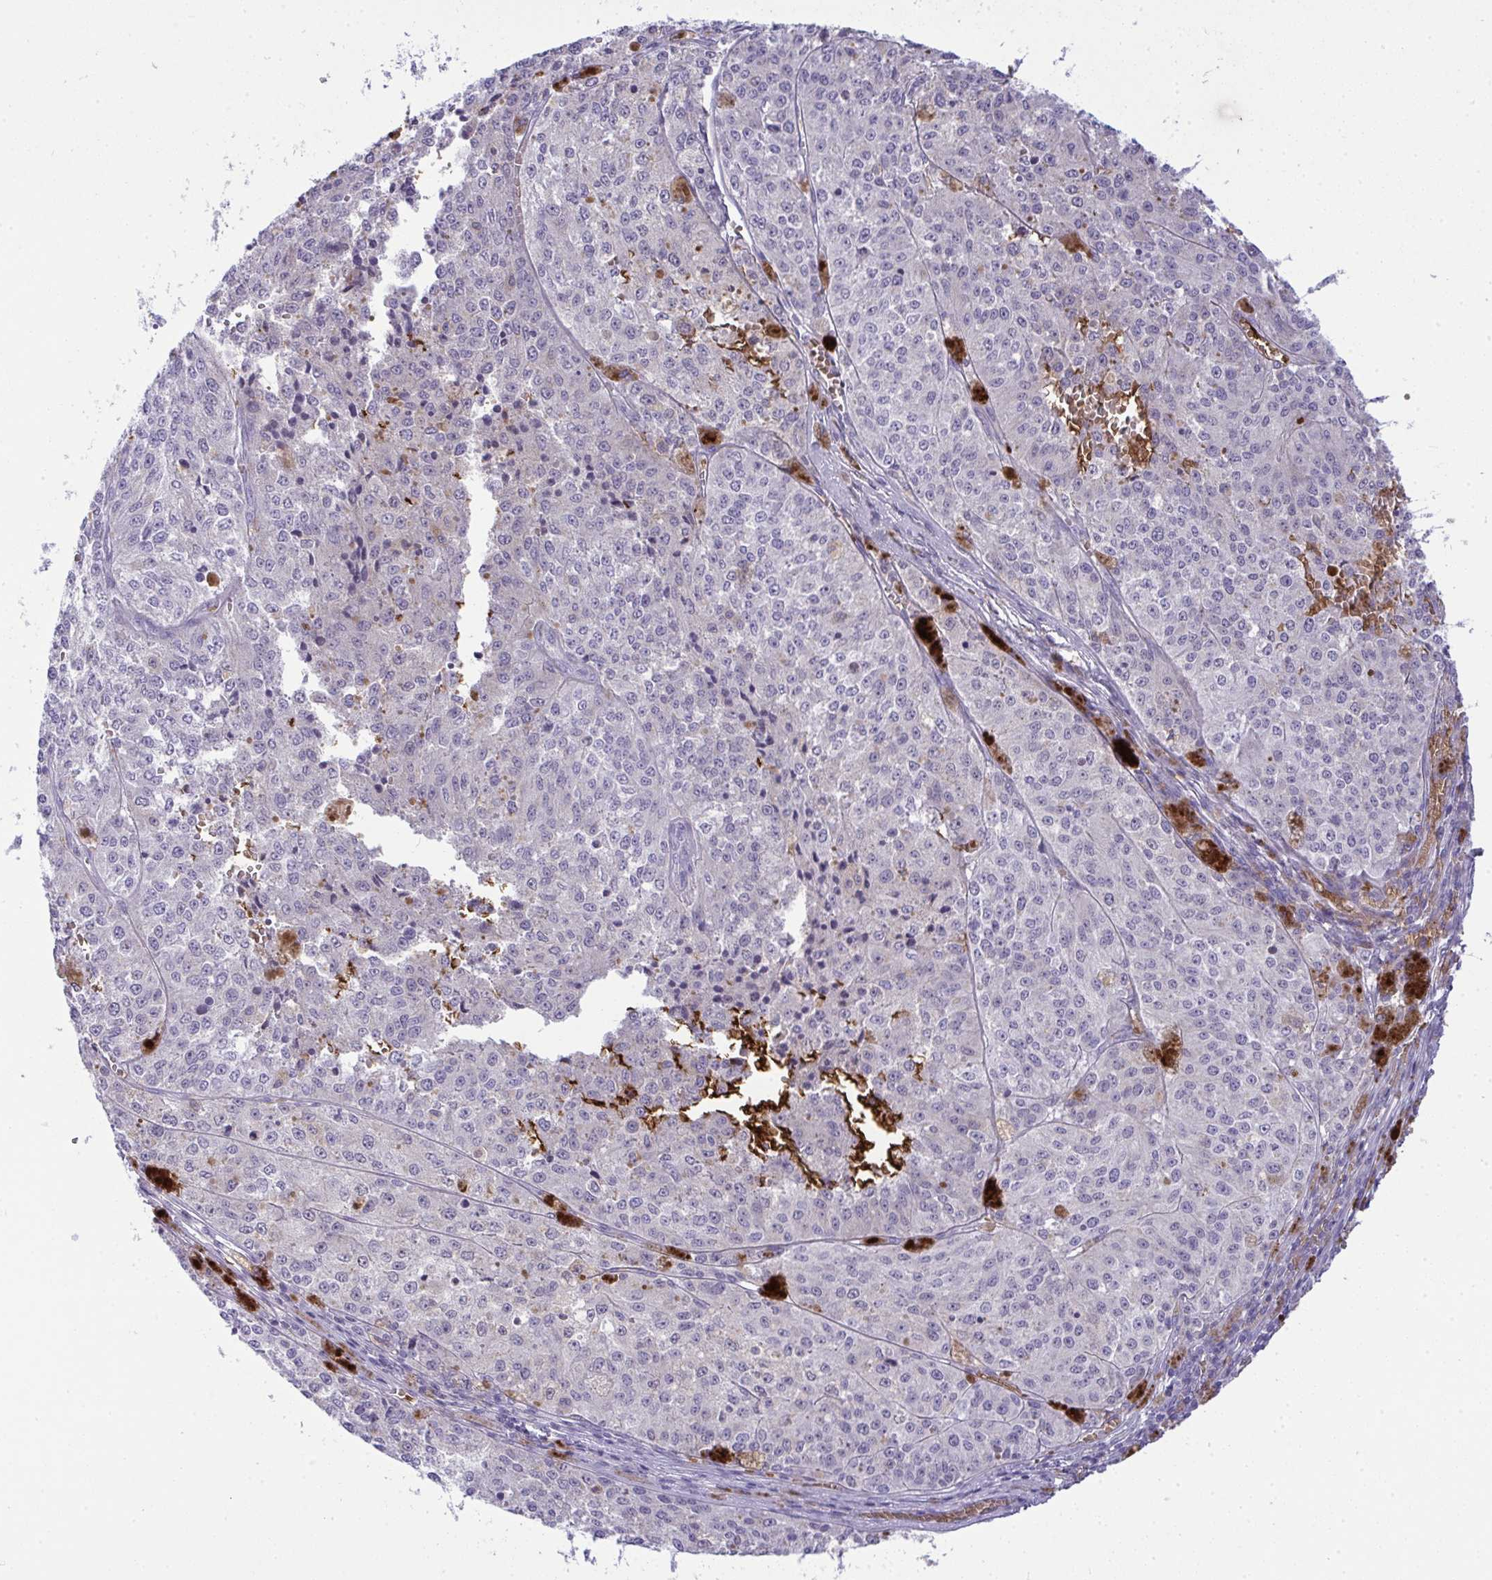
{"staining": {"intensity": "negative", "quantity": "none", "location": "none"}, "tissue": "melanoma", "cell_type": "Tumor cells", "image_type": "cancer", "snomed": [{"axis": "morphology", "description": "Malignant melanoma, Metastatic site"}, {"axis": "topography", "description": "Lymph node"}], "caption": "An immunohistochemistry (IHC) image of melanoma is shown. There is no staining in tumor cells of melanoma.", "gene": "SPTB", "patient": {"sex": "female", "age": 64}}